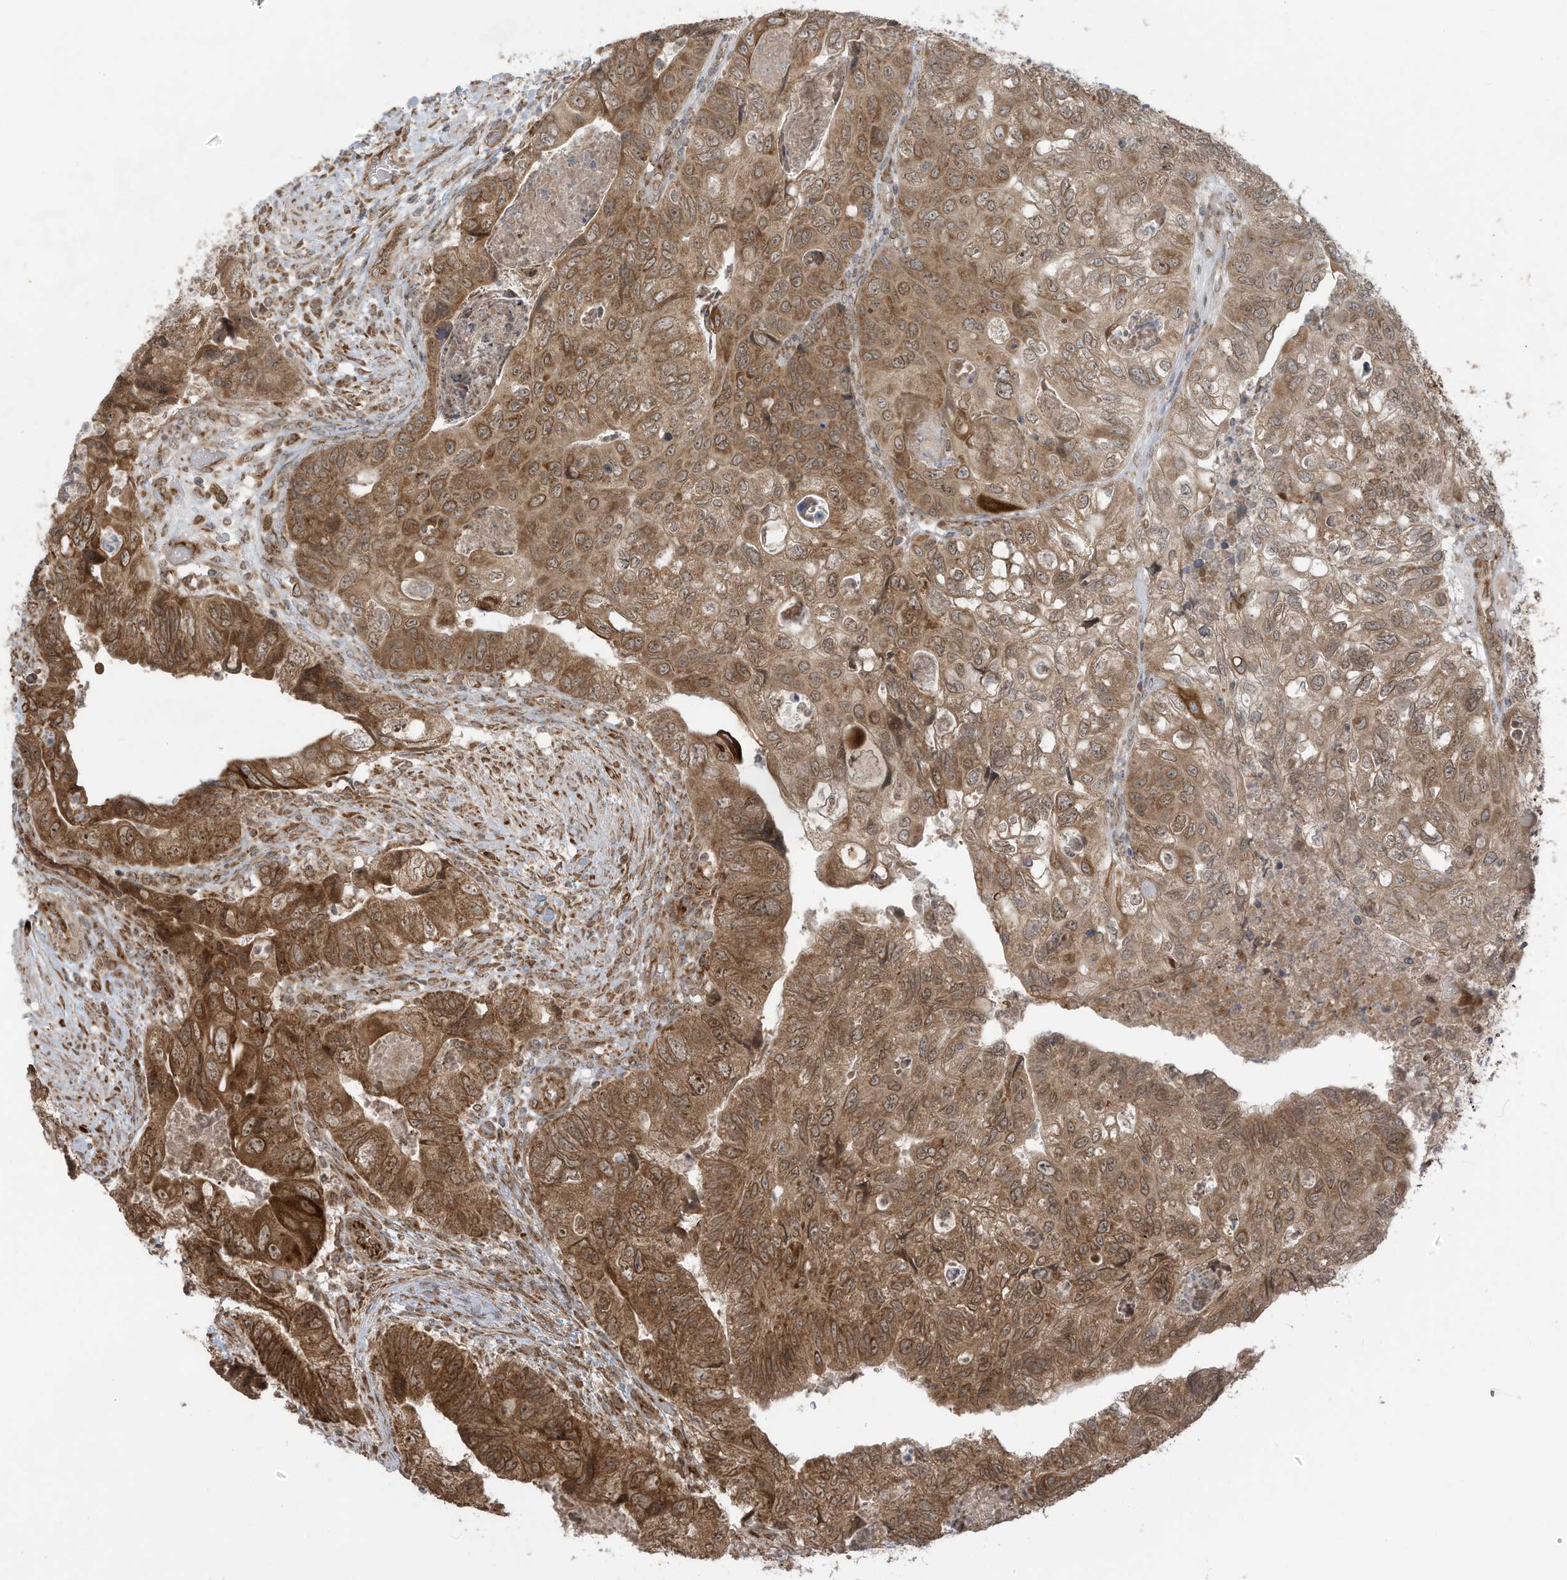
{"staining": {"intensity": "moderate", "quantity": ">75%", "location": "cytoplasmic/membranous"}, "tissue": "colorectal cancer", "cell_type": "Tumor cells", "image_type": "cancer", "snomed": [{"axis": "morphology", "description": "Adenocarcinoma, NOS"}, {"axis": "topography", "description": "Rectum"}], "caption": "IHC image of adenocarcinoma (colorectal) stained for a protein (brown), which reveals medium levels of moderate cytoplasmic/membranous positivity in approximately >75% of tumor cells.", "gene": "TRIM67", "patient": {"sex": "male", "age": 63}}